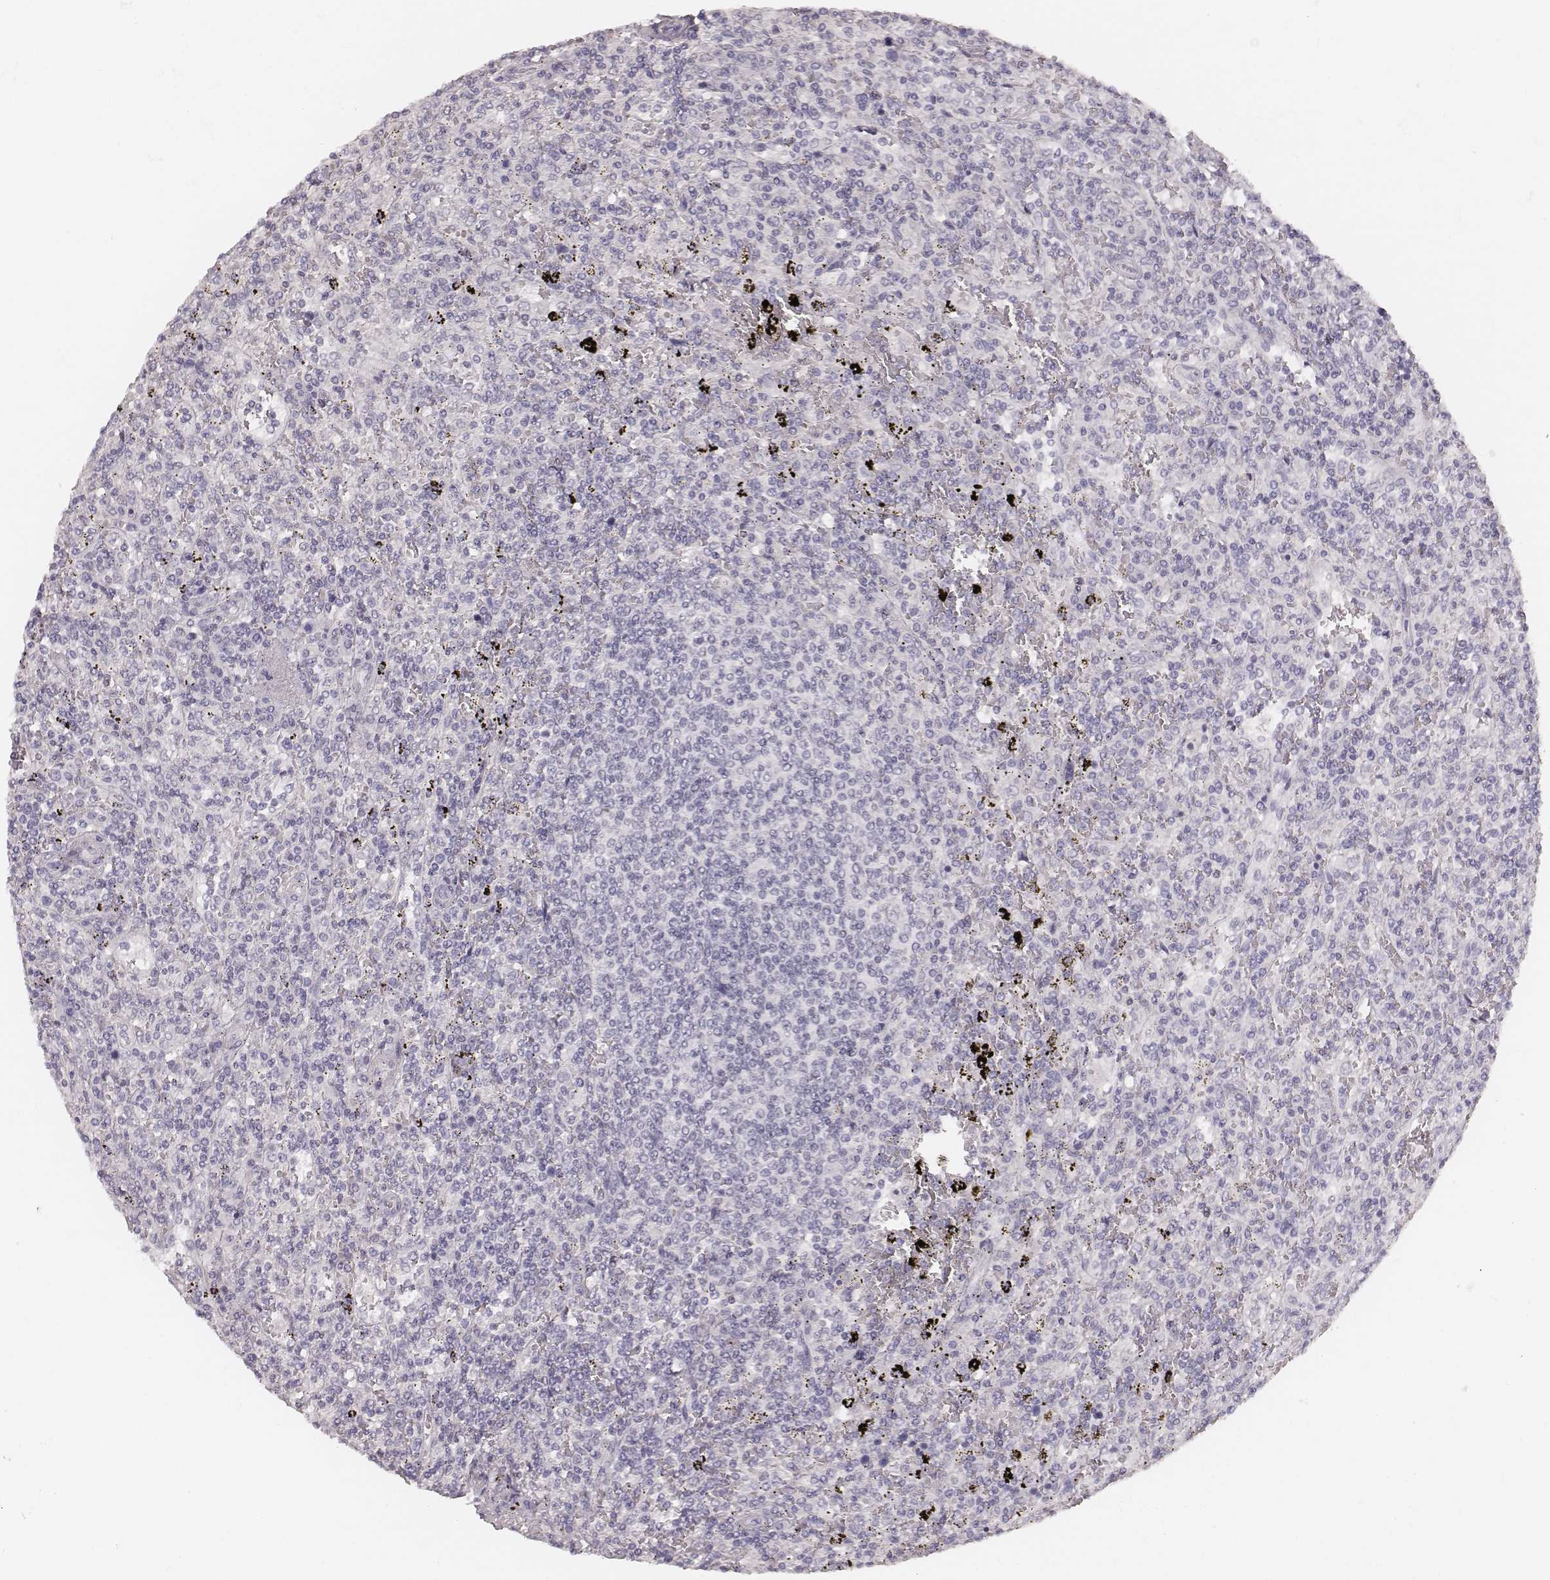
{"staining": {"intensity": "negative", "quantity": "none", "location": "none"}, "tissue": "lymphoma", "cell_type": "Tumor cells", "image_type": "cancer", "snomed": [{"axis": "morphology", "description": "Malignant lymphoma, non-Hodgkin's type, Low grade"}, {"axis": "topography", "description": "Spleen"}], "caption": "This image is of malignant lymphoma, non-Hodgkin's type (low-grade) stained with immunohistochemistry to label a protein in brown with the nuclei are counter-stained blue. There is no expression in tumor cells.", "gene": "HNF4G", "patient": {"sex": "male", "age": 62}}